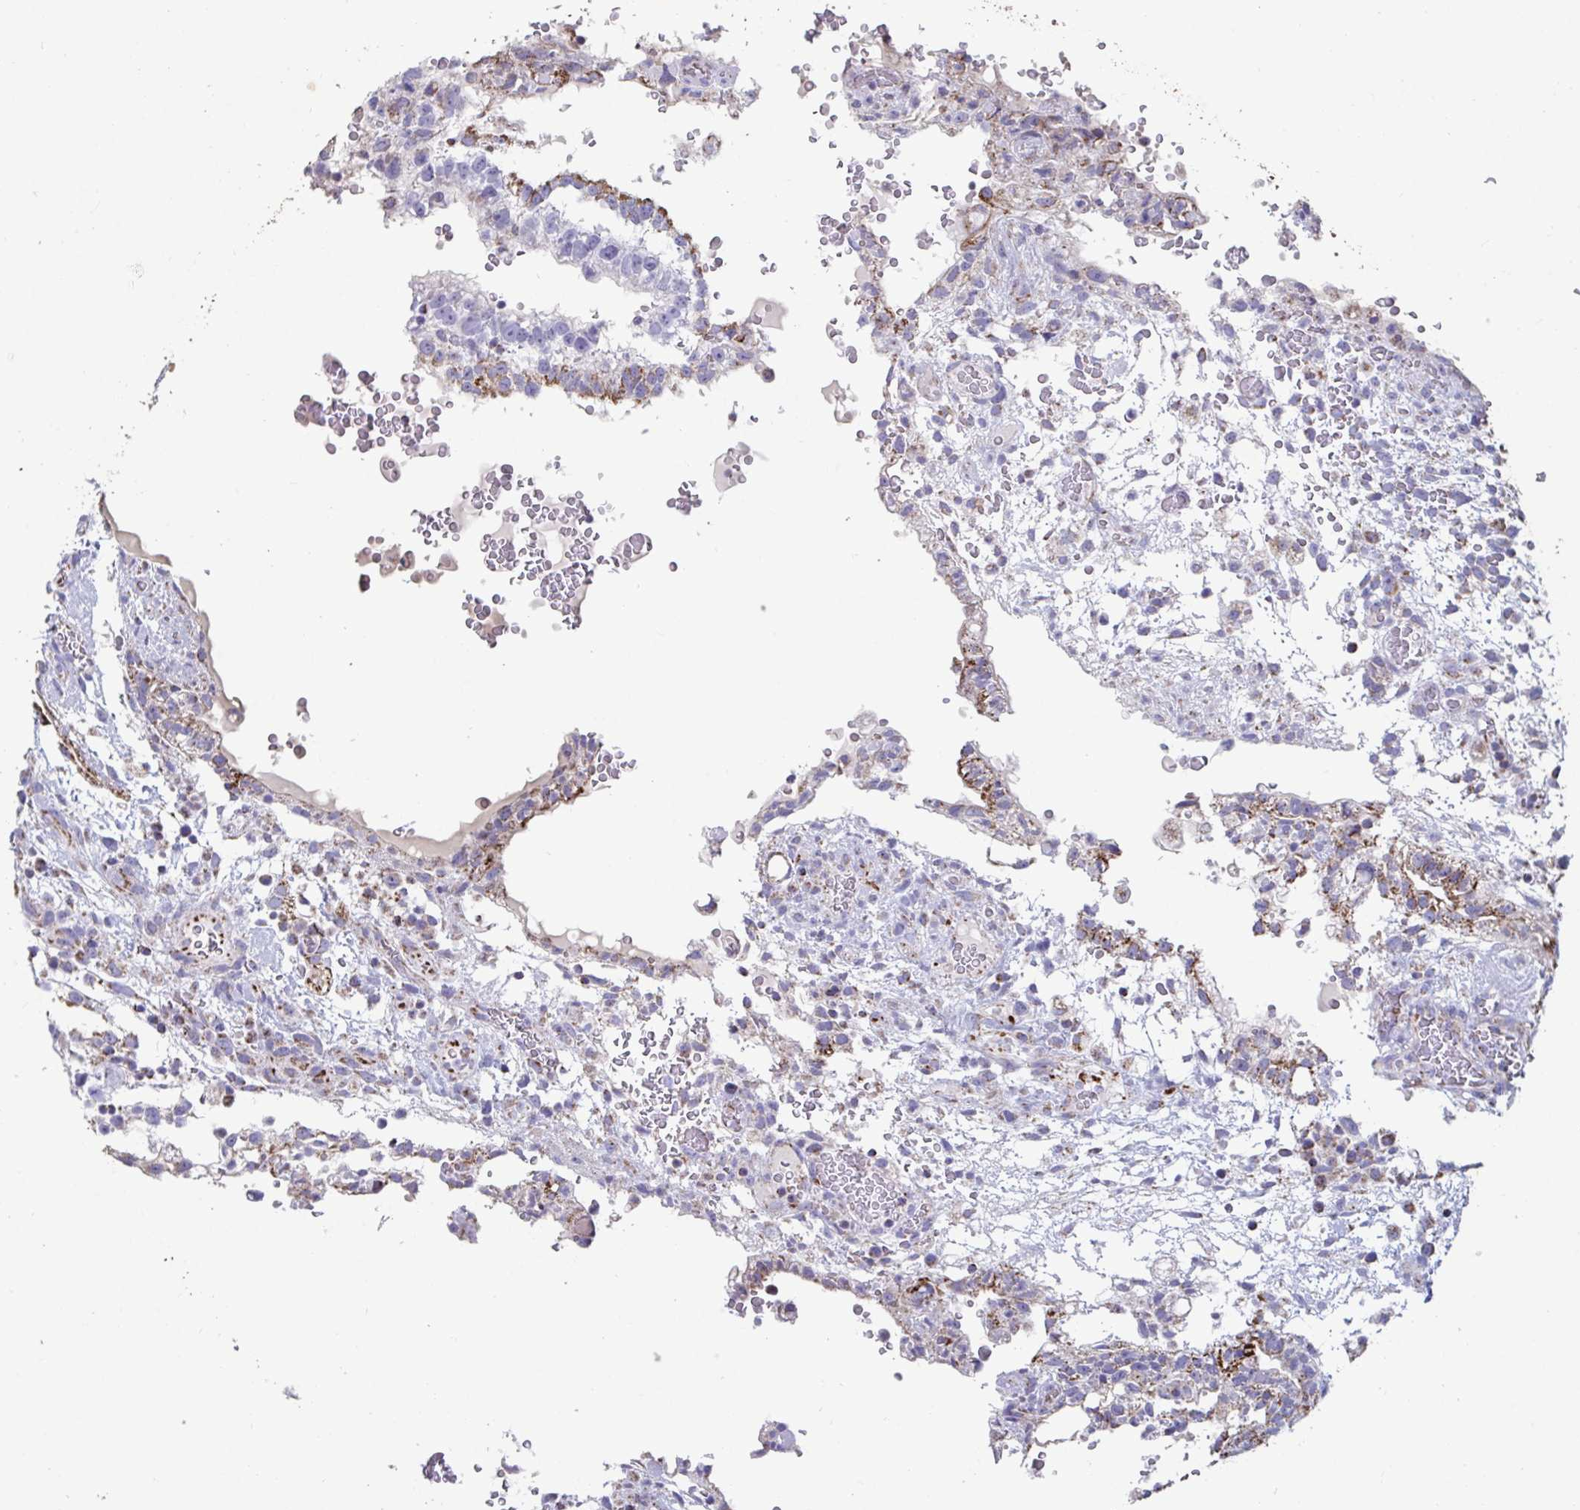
{"staining": {"intensity": "strong", "quantity": "25%-75%", "location": "cytoplasmic/membranous"}, "tissue": "testis cancer", "cell_type": "Tumor cells", "image_type": "cancer", "snomed": [{"axis": "morphology", "description": "Carcinoma, Embryonal, NOS"}, {"axis": "topography", "description": "Testis"}], "caption": "This is an image of immunohistochemistry staining of testis cancer (embryonal carcinoma), which shows strong staining in the cytoplasmic/membranous of tumor cells.", "gene": "BCAT2", "patient": {"sex": "male", "age": 32}}